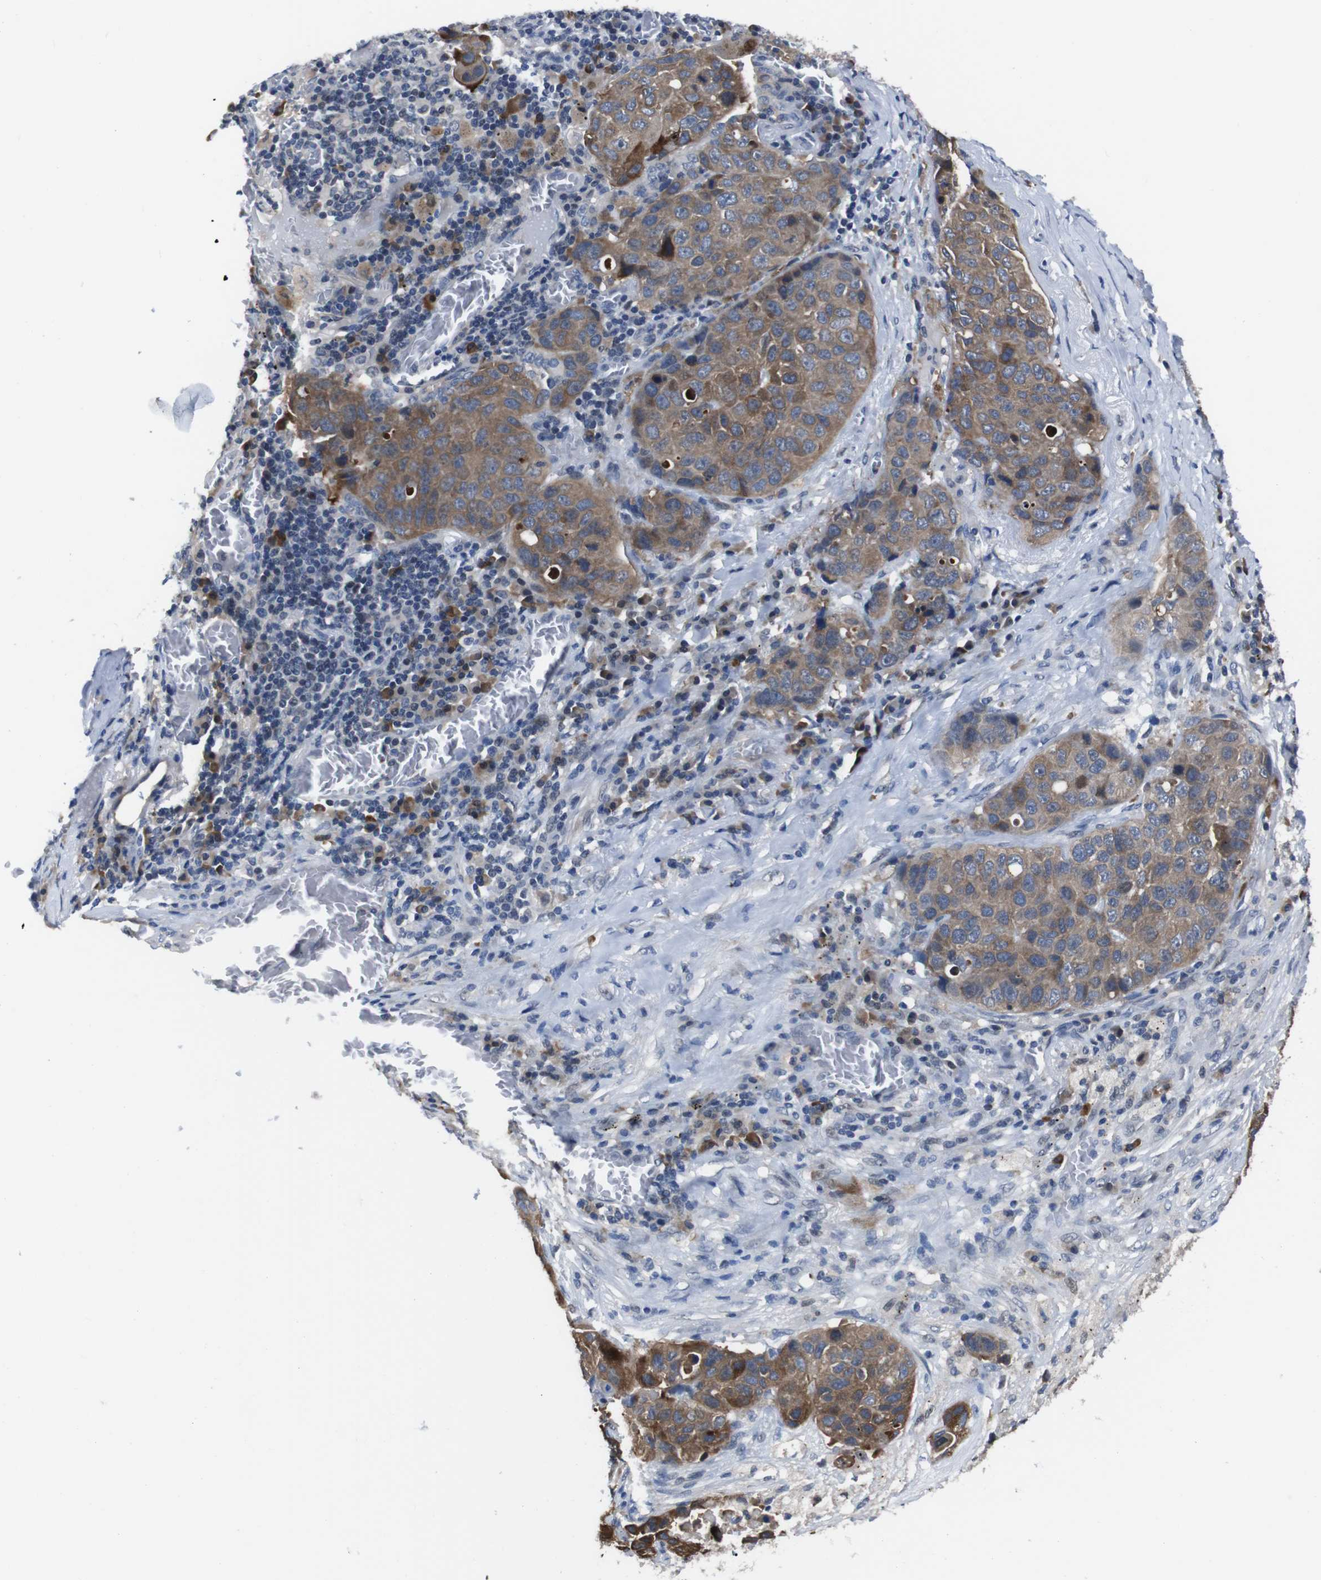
{"staining": {"intensity": "moderate", "quantity": ">75%", "location": "cytoplasmic/membranous"}, "tissue": "lung cancer", "cell_type": "Tumor cells", "image_type": "cancer", "snomed": [{"axis": "morphology", "description": "Squamous cell carcinoma, NOS"}, {"axis": "topography", "description": "Lung"}], "caption": "Tumor cells show medium levels of moderate cytoplasmic/membranous staining in about >75% of cells in lung cancer. The staining was performed using DAB, with brown indicating positive protein expression. Nuclei are stained blue with hematoxylin.", "gene": "SEMA4B", "patient": {"sex": "male", "age": 57}}